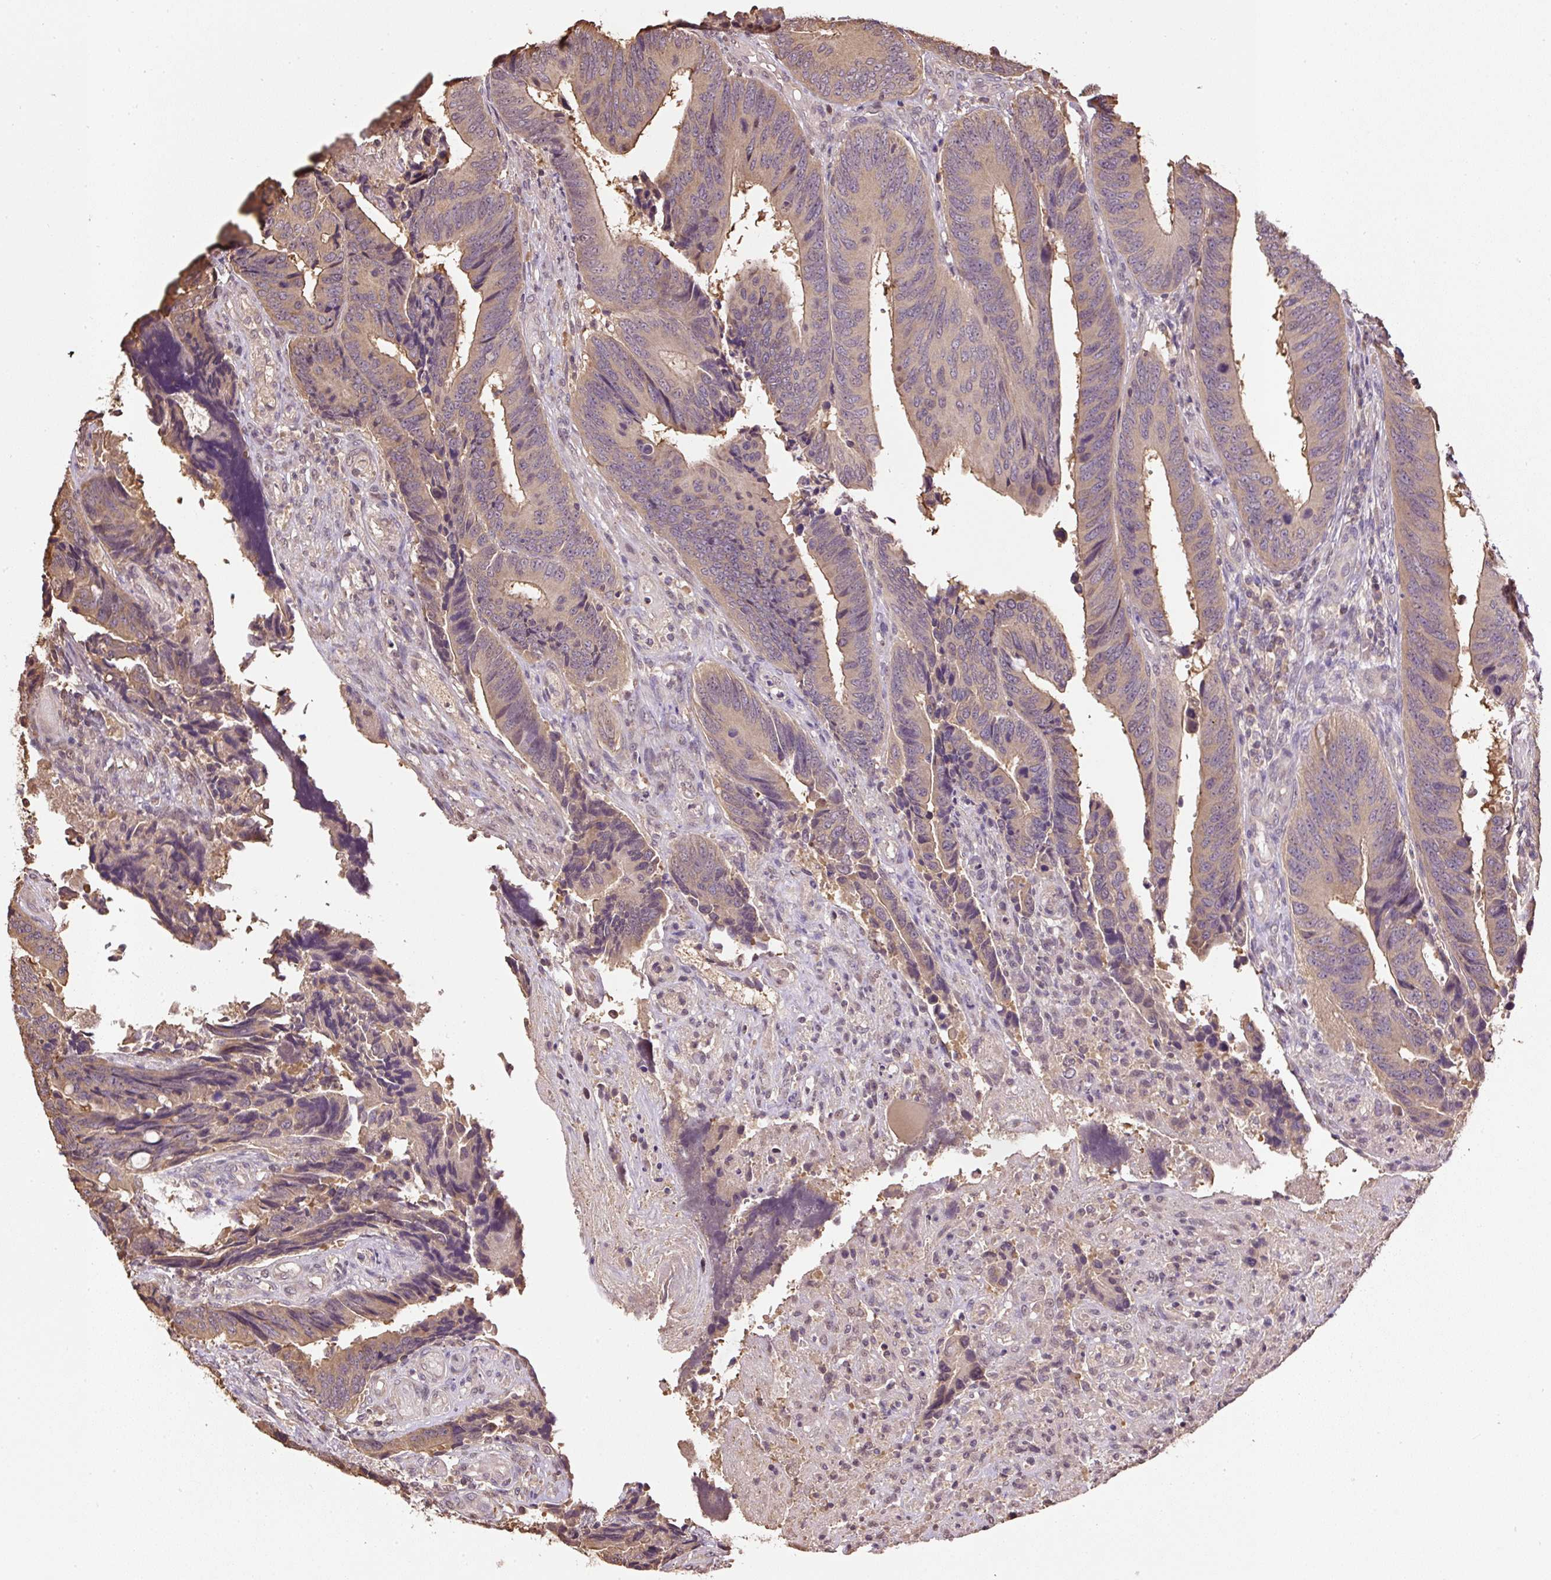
{"staining": {"intensity": "moderate", "quantity": "25%-75%", "location": "cytoplasmic/membranous"}, "tissue": "colorectal cancer", "cell_type": "Tumor cells", "image_type": "cancer", "snomed": [{"axis": "morphology", "description": "Adenocarcinoma, NOS"}, {"axis": "topography", "description": "Colon"}], "caption": "Immunohistochemical staining of human colorectal adenocarcinoma shows medium levels of moderate cytoplasmic/membranous protein expression in about 25%-75% of tumor cells. (Brightfield microscopy of DAB IHC at high magnification).", "gene": "TMEM170B", "patient": {"sex": "male", "age": 87}}